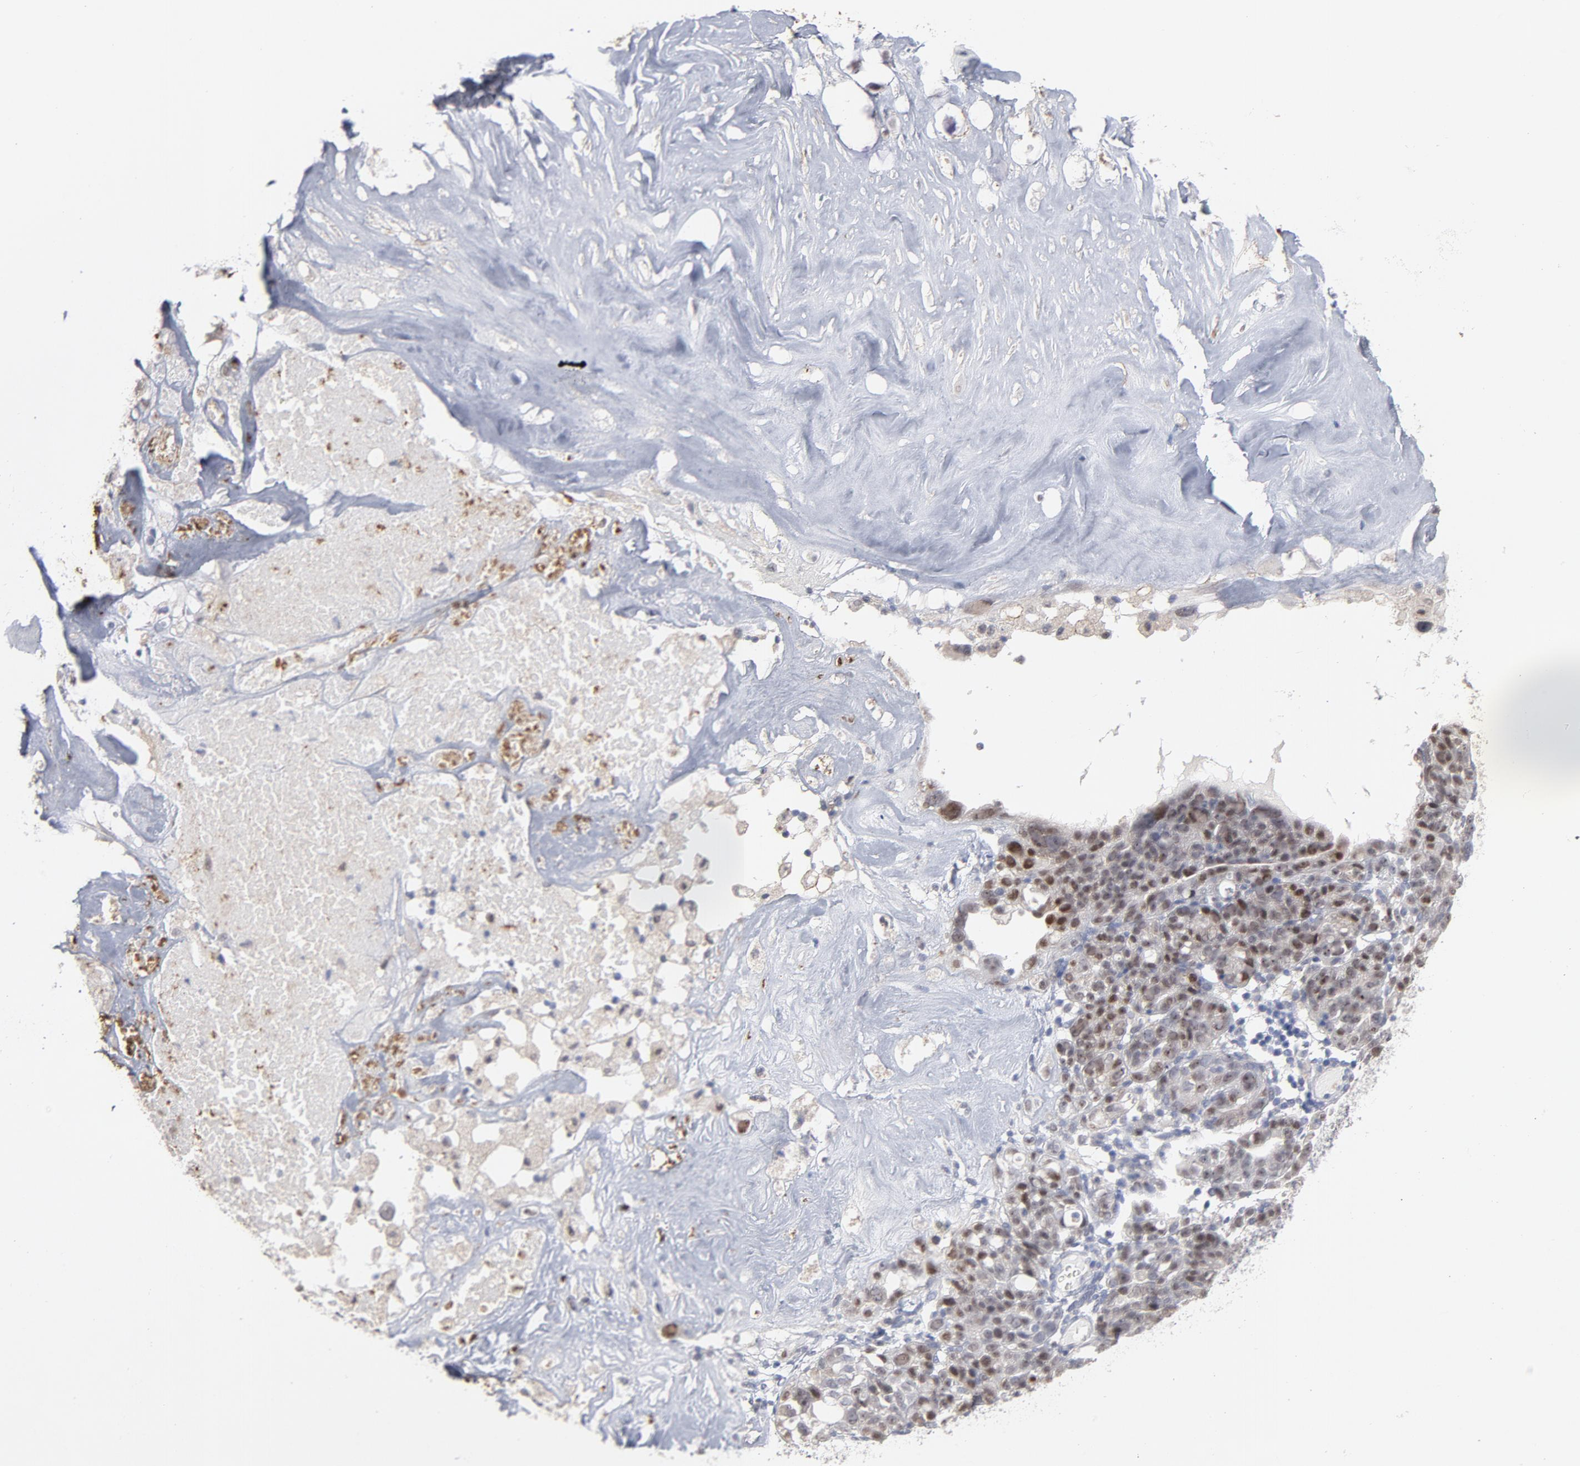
{"staining": {"intensity": "moderate", "quantity": ">75%", "location": "cytoplasmic/membranous,nuclear"}, "tissue": "ovarian cancer", "cell_type": "Tumor cells", "image_type": "cancer", "snomed": [{"axis": "morphology", "description": "Cystadenocarcinoma, serous, NOS"}, {"axis": "topography", "description": "Ovary"}], "caption": "Immunohistochemistry (IHC) photomicrograph of human ovarian cancer (serous cystadenocarcinoma) stained for a protein (brown), which exhibits medium levels of moderate cytoplasmic/membranous and nuclear positivity in about >75% of tumor cells.", "gene": "PNMA1", "patient": {"sex": "female", "age": 66}}